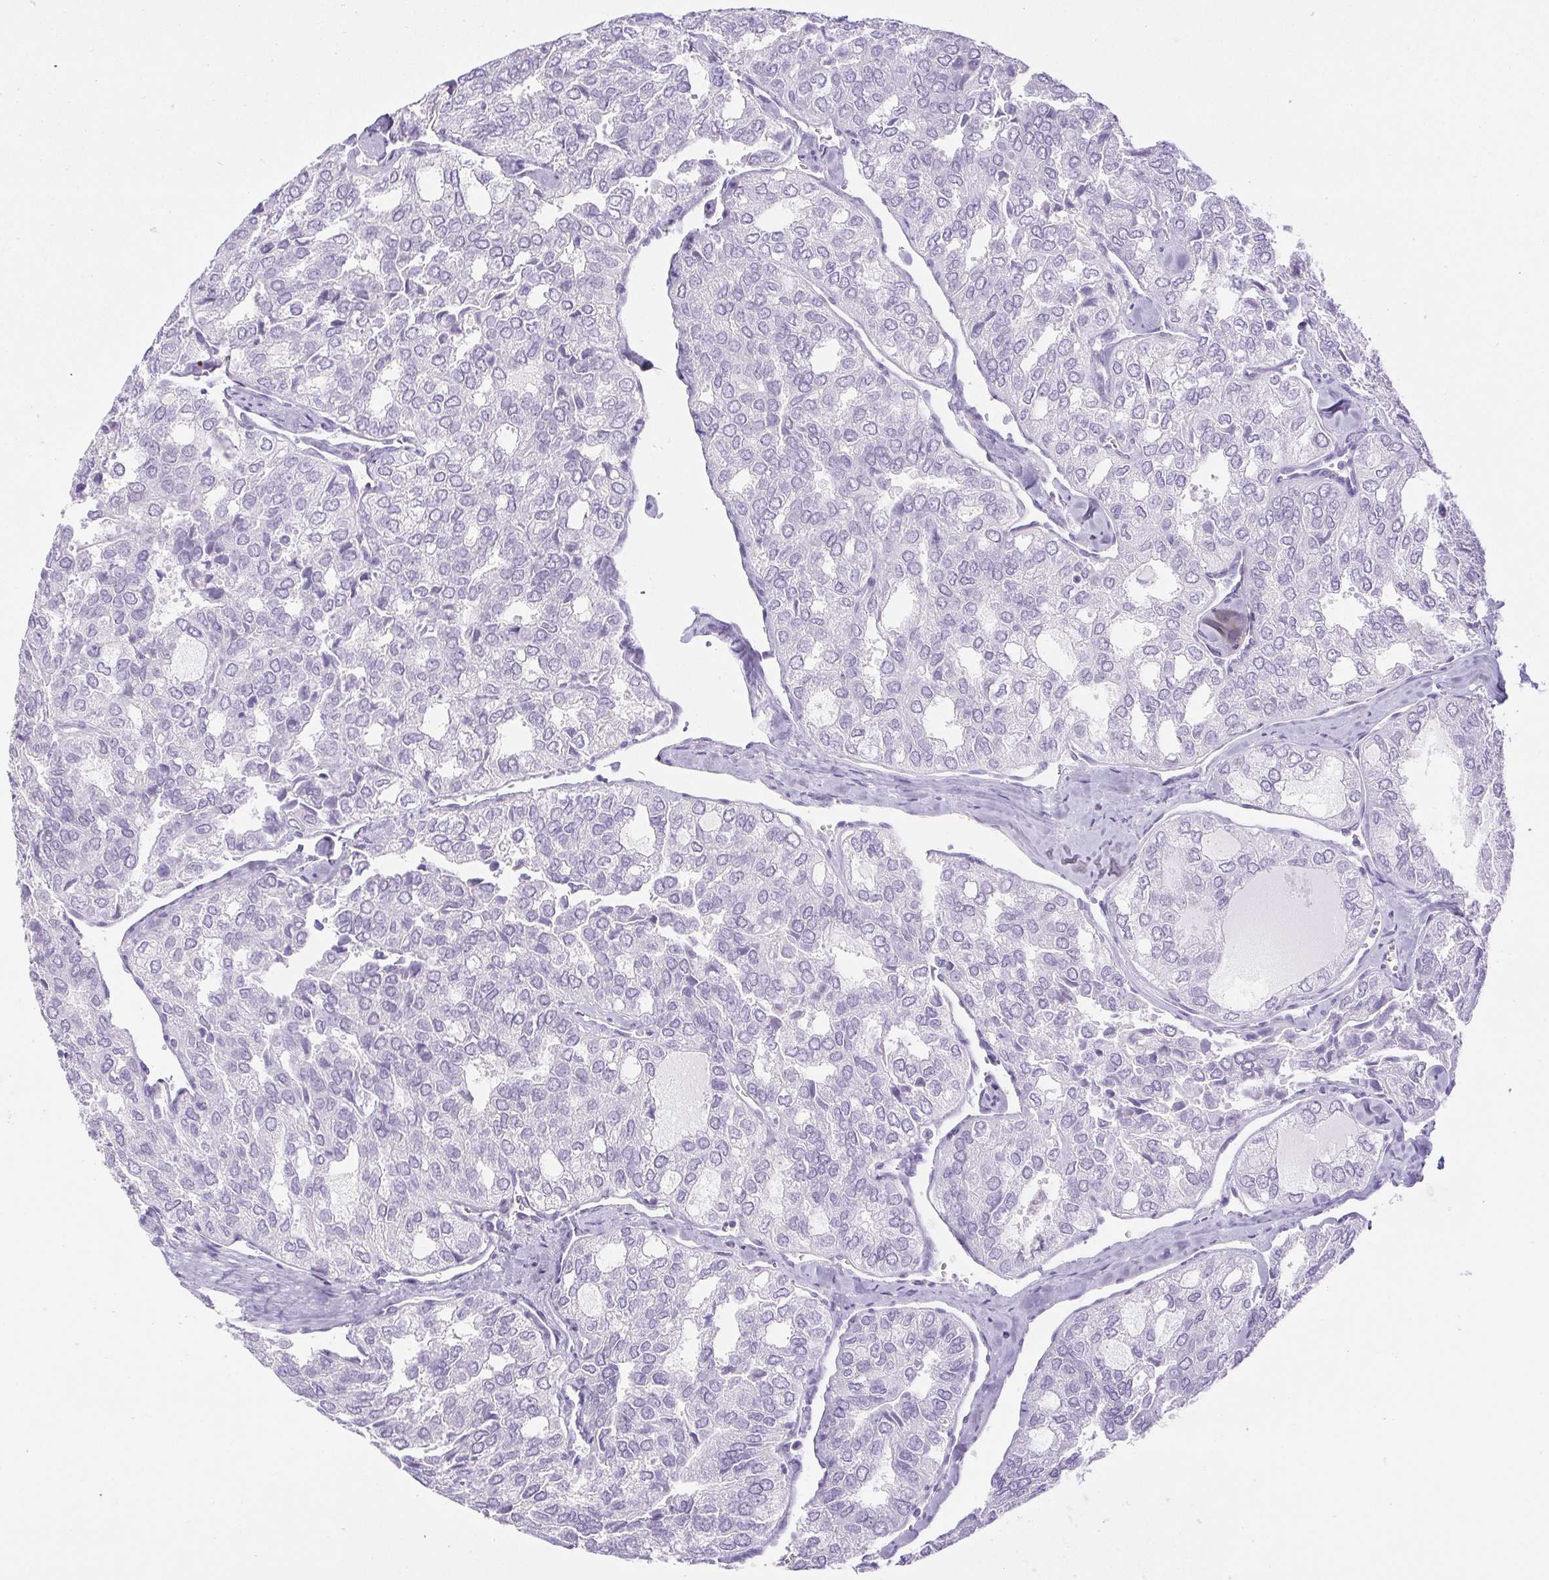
{"staining": {"intensity": "negative", "quantity": "none", "location": "none"}, "tissue": "thyroid cancer", "cell_type": "Tumor cells", "image_type": "cancer", "snomed": [{"axis": "morphology", "description": "Follicular adenoma carcinoma, NOS"}, {"axis": "topography", "description": "Thyroid gland"}], "caption": "An IHC histopathology image of thyroid cancer (follicular adenoma carcinoma) is shown. There is no staining in tumor cells of thyroid cancer (follicular adenoma carcinoma).", "gene": "HLA-G", "patient": {"sex": "male", "age": 75}}